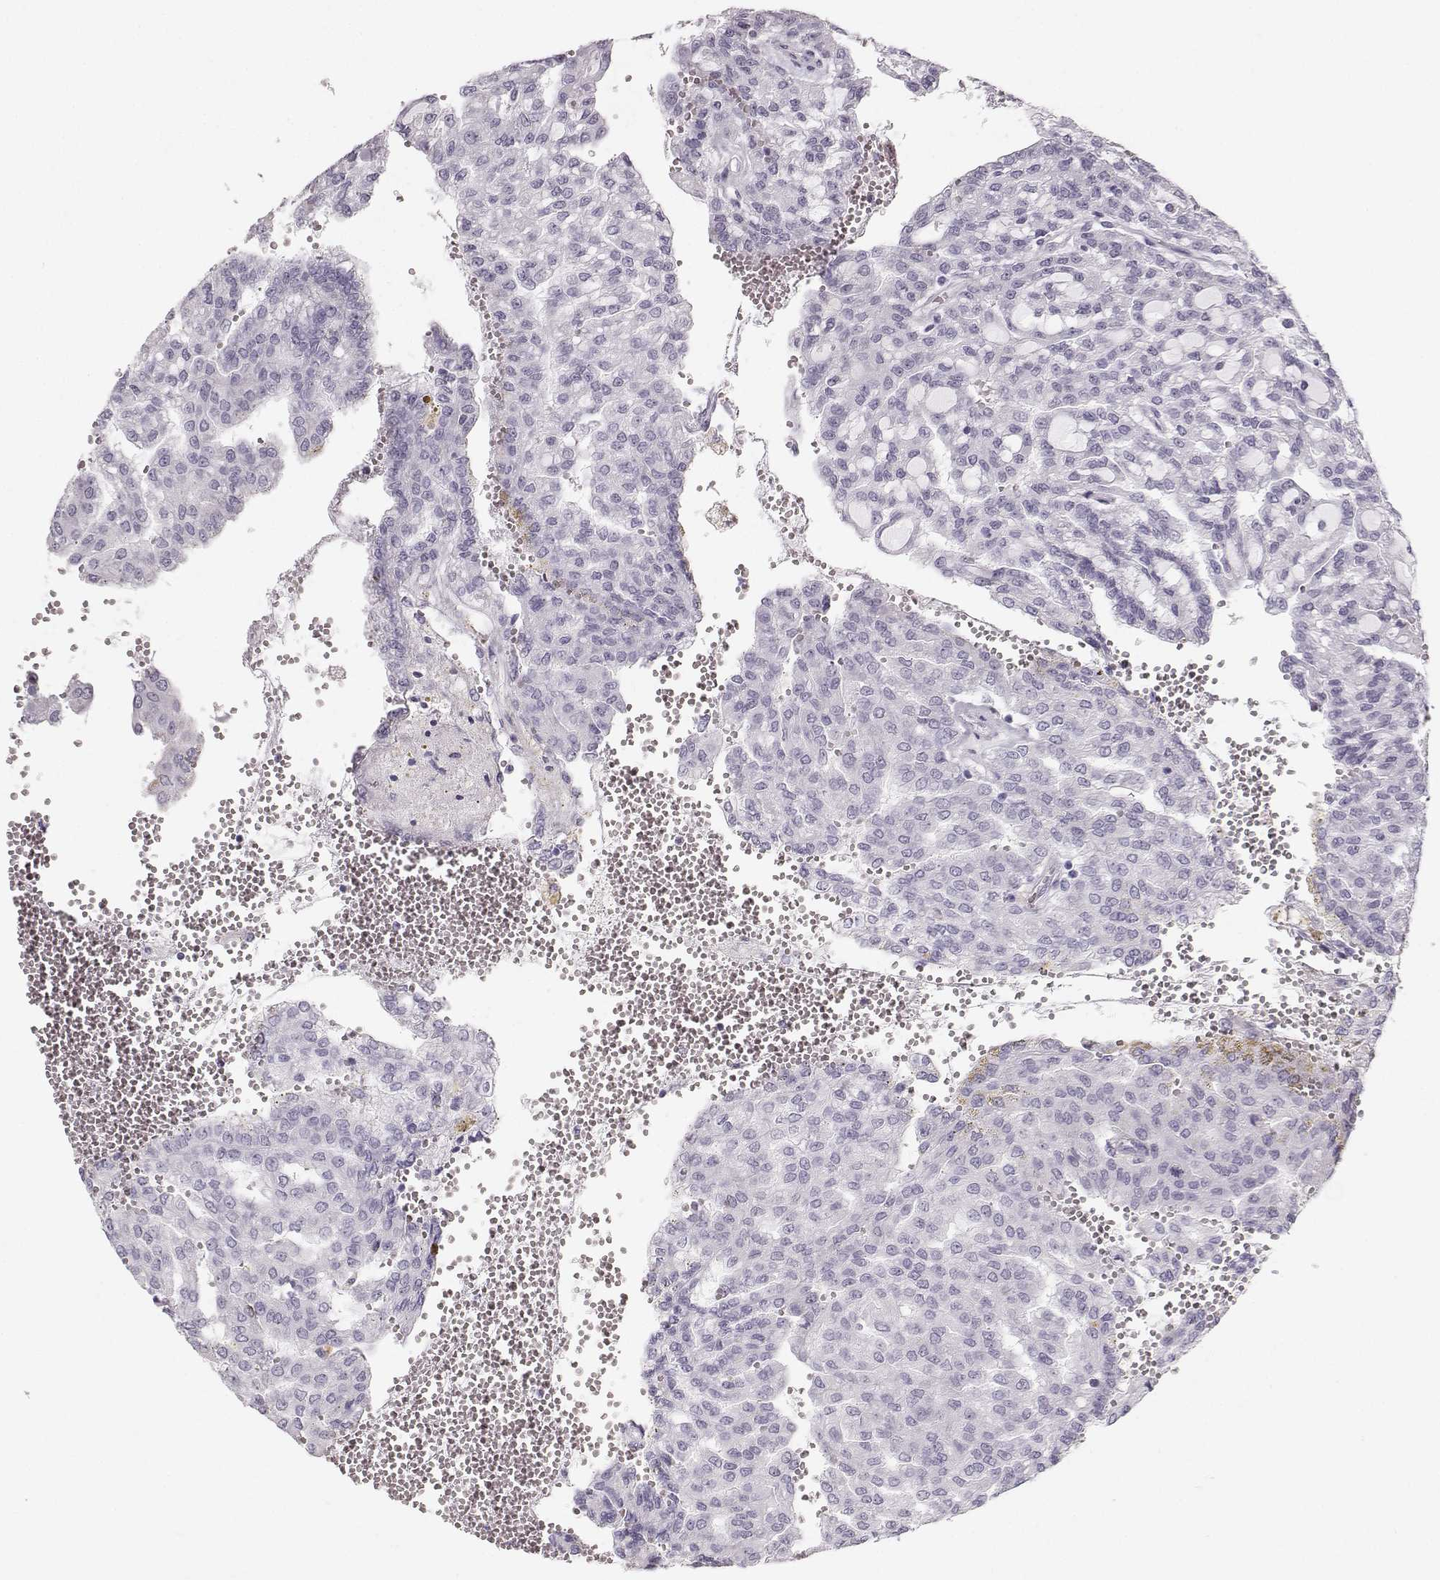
{"staining": {"intensity": "negative", "quantity": "none", "location": "none"}, "tissue": "renal cancer", "cell_type": "Tumor cells", "image_type": "cancer", "snomed": [{"axis": "morphology", "description": "Adenocarcinoma, NOS"}, {"axis": "topography", "description": "Kidney"}], "caption": "A high-resolution micrograph shows IHC staining of renal adenocarcinoma, which shows no significant staining in tumor cells.", "gene": "CASR", "patient": {"sex": "male", "age": 63}}